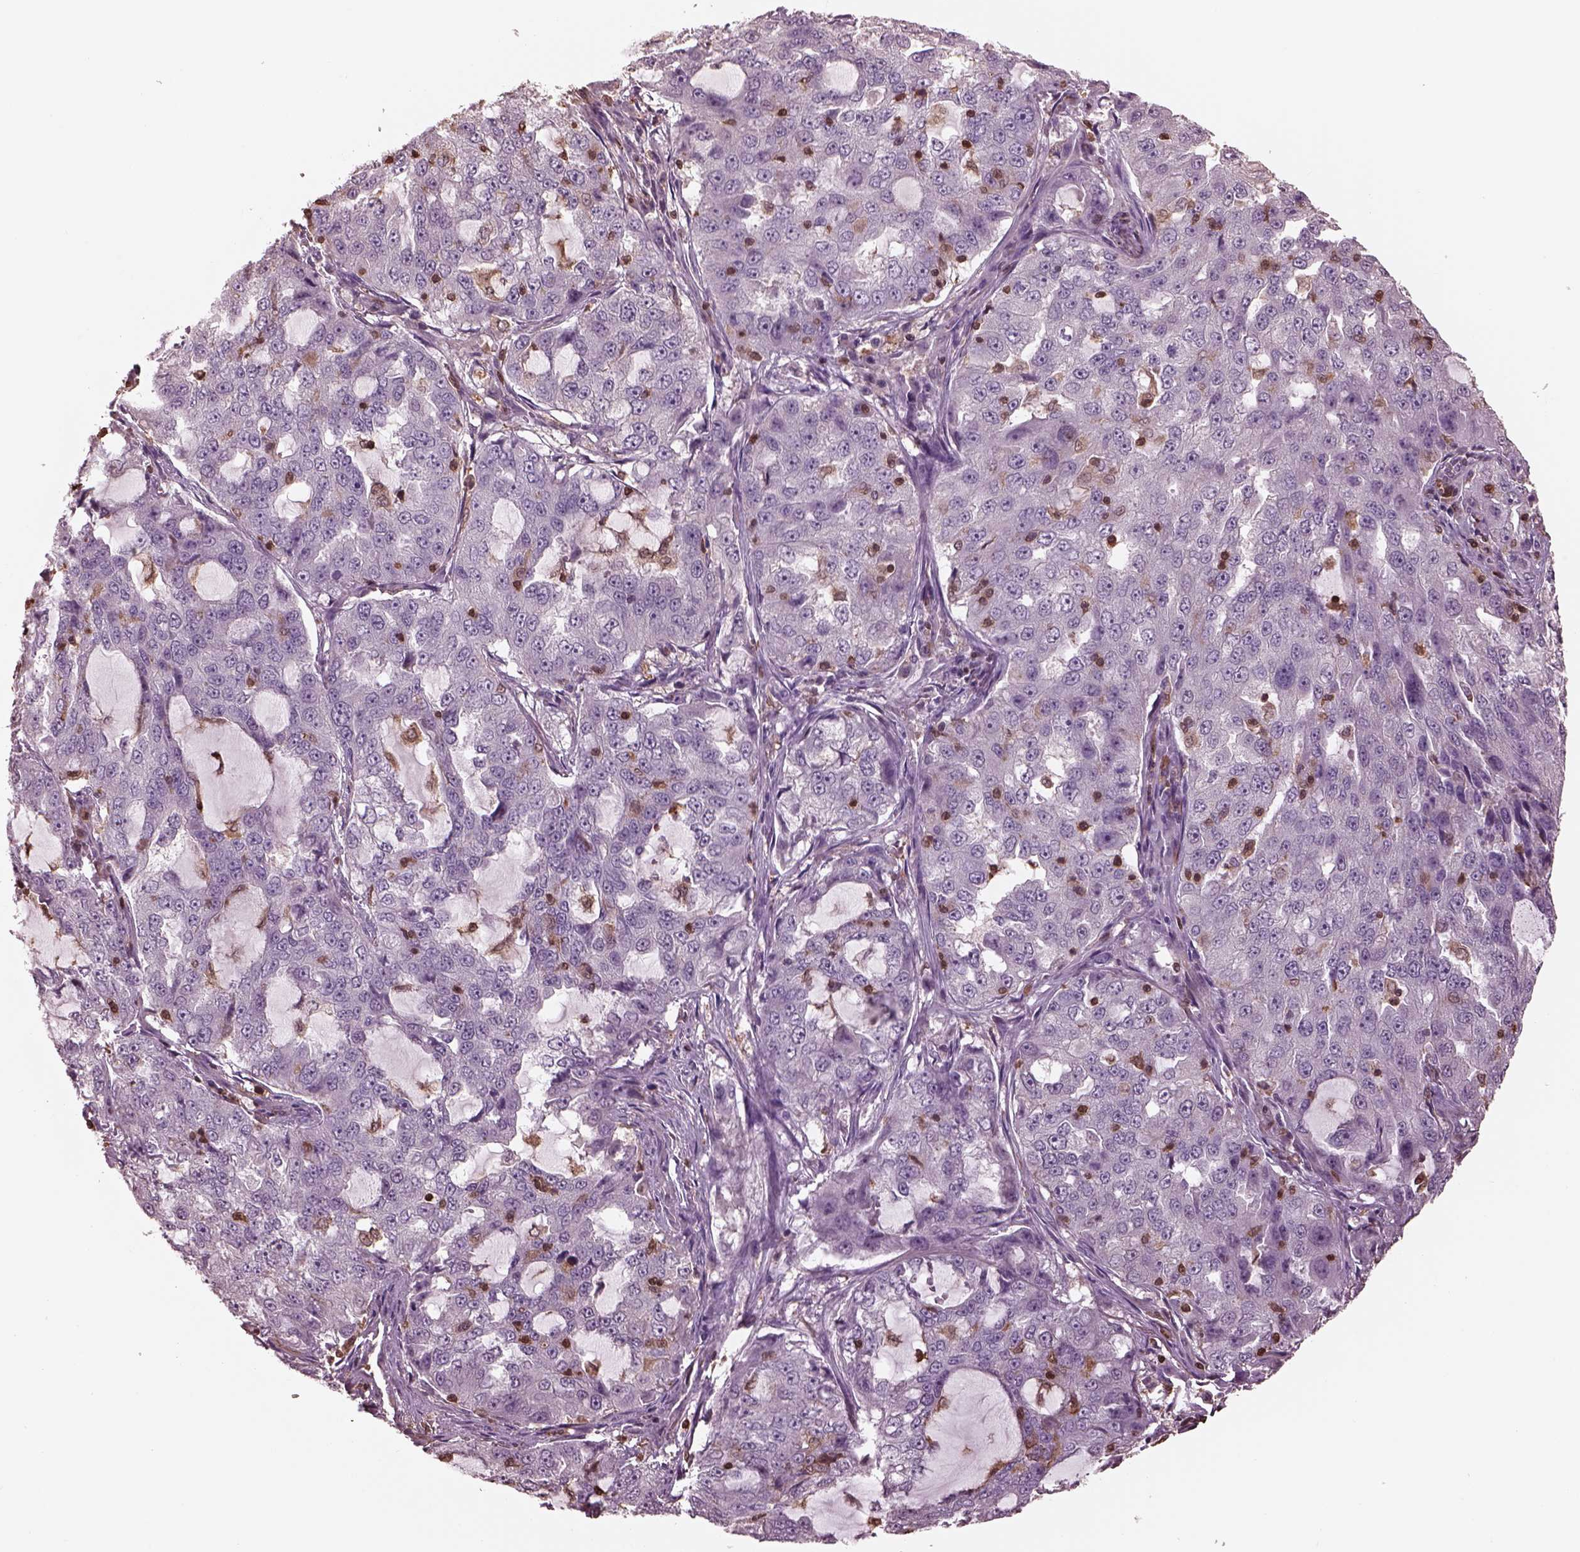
{"staining": {"intensity": "negative", "quantity": "none", "location": "none"}, "tissue": "lung cancer", "cell_type": "Tumor cells", "image_type": "cancer", "snomed": [{"axis": "morphology", "description": "Adenocarcinoma, NOS"}, {"axis": "topography", "description": "Lung"}], "caption": "Micrograph shows no significant protein positivity in tumor cells of lung cancer. (Stains: DAB (3,3'-diaminobenzidine) immunohistochemistry (IHC) with hematoxylin counter stain, Microscopy: brightfield microscopy at high magnification).", "gene": "IL31RA", "patient": {"sex": "female", "age": 61}}